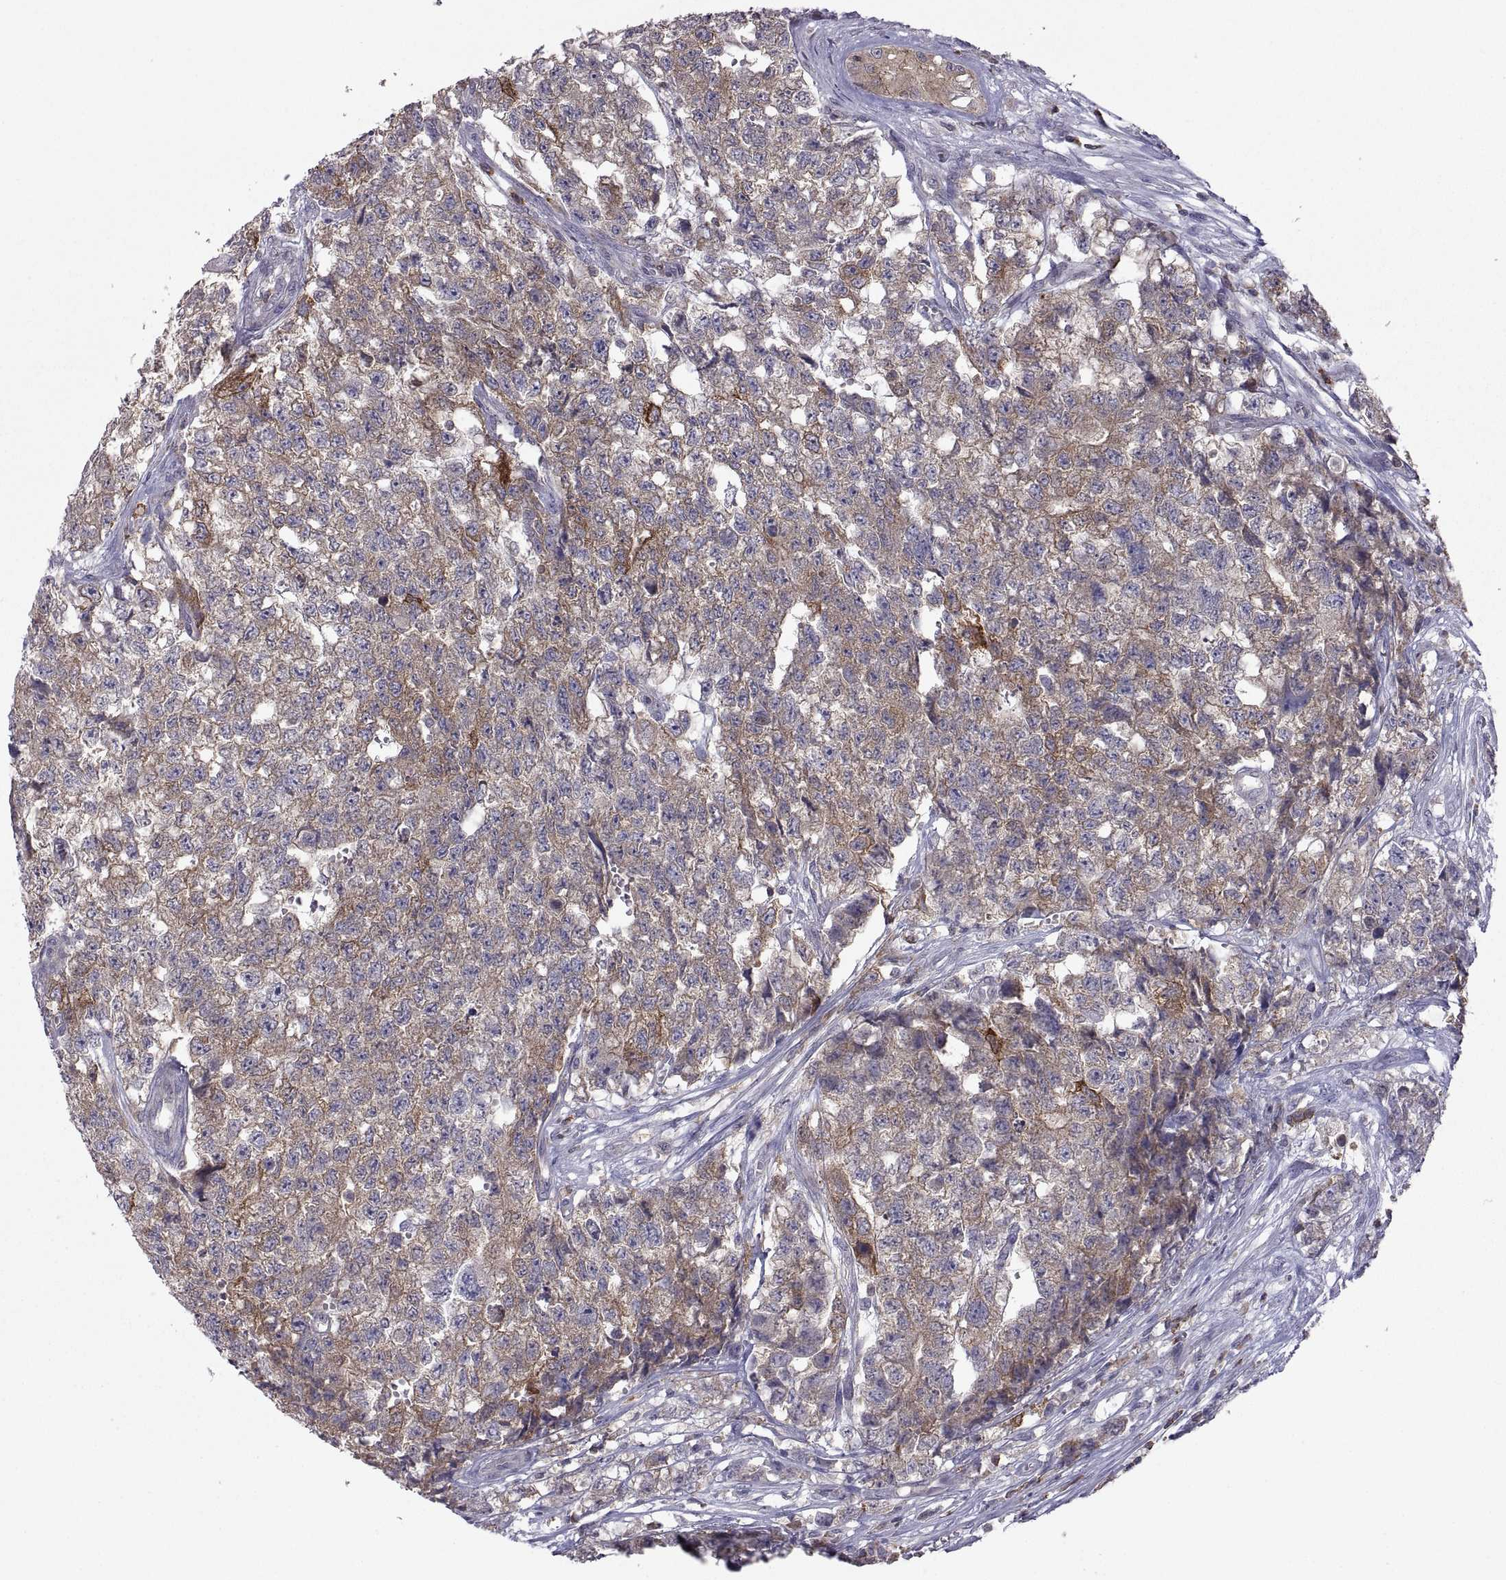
{"staining": {"intensity": "moderate", "quantity": "<25%", "location": "cytoplasmic/membranous"}, "tissue": "testis cancer", "cell_type": "Tumor cells", "image_type": "cancer", "snomed": [{"axis": "morphology", "description": "Seminoma, NOS"}, {"axis": "morphology", "description": "Carcinoma, Embryonal, NOS"}, {"axis": "topography", "description": "Testis"}], "caption": "There is low levels of moderate cytoplasmic/membranous positivity in tumor cells of testis embryonal carcinoma, as demonstrated by immunohistochemical staining (brown color).", "gene": "EZR", "patient": {"sex": "male", "age": 22}}